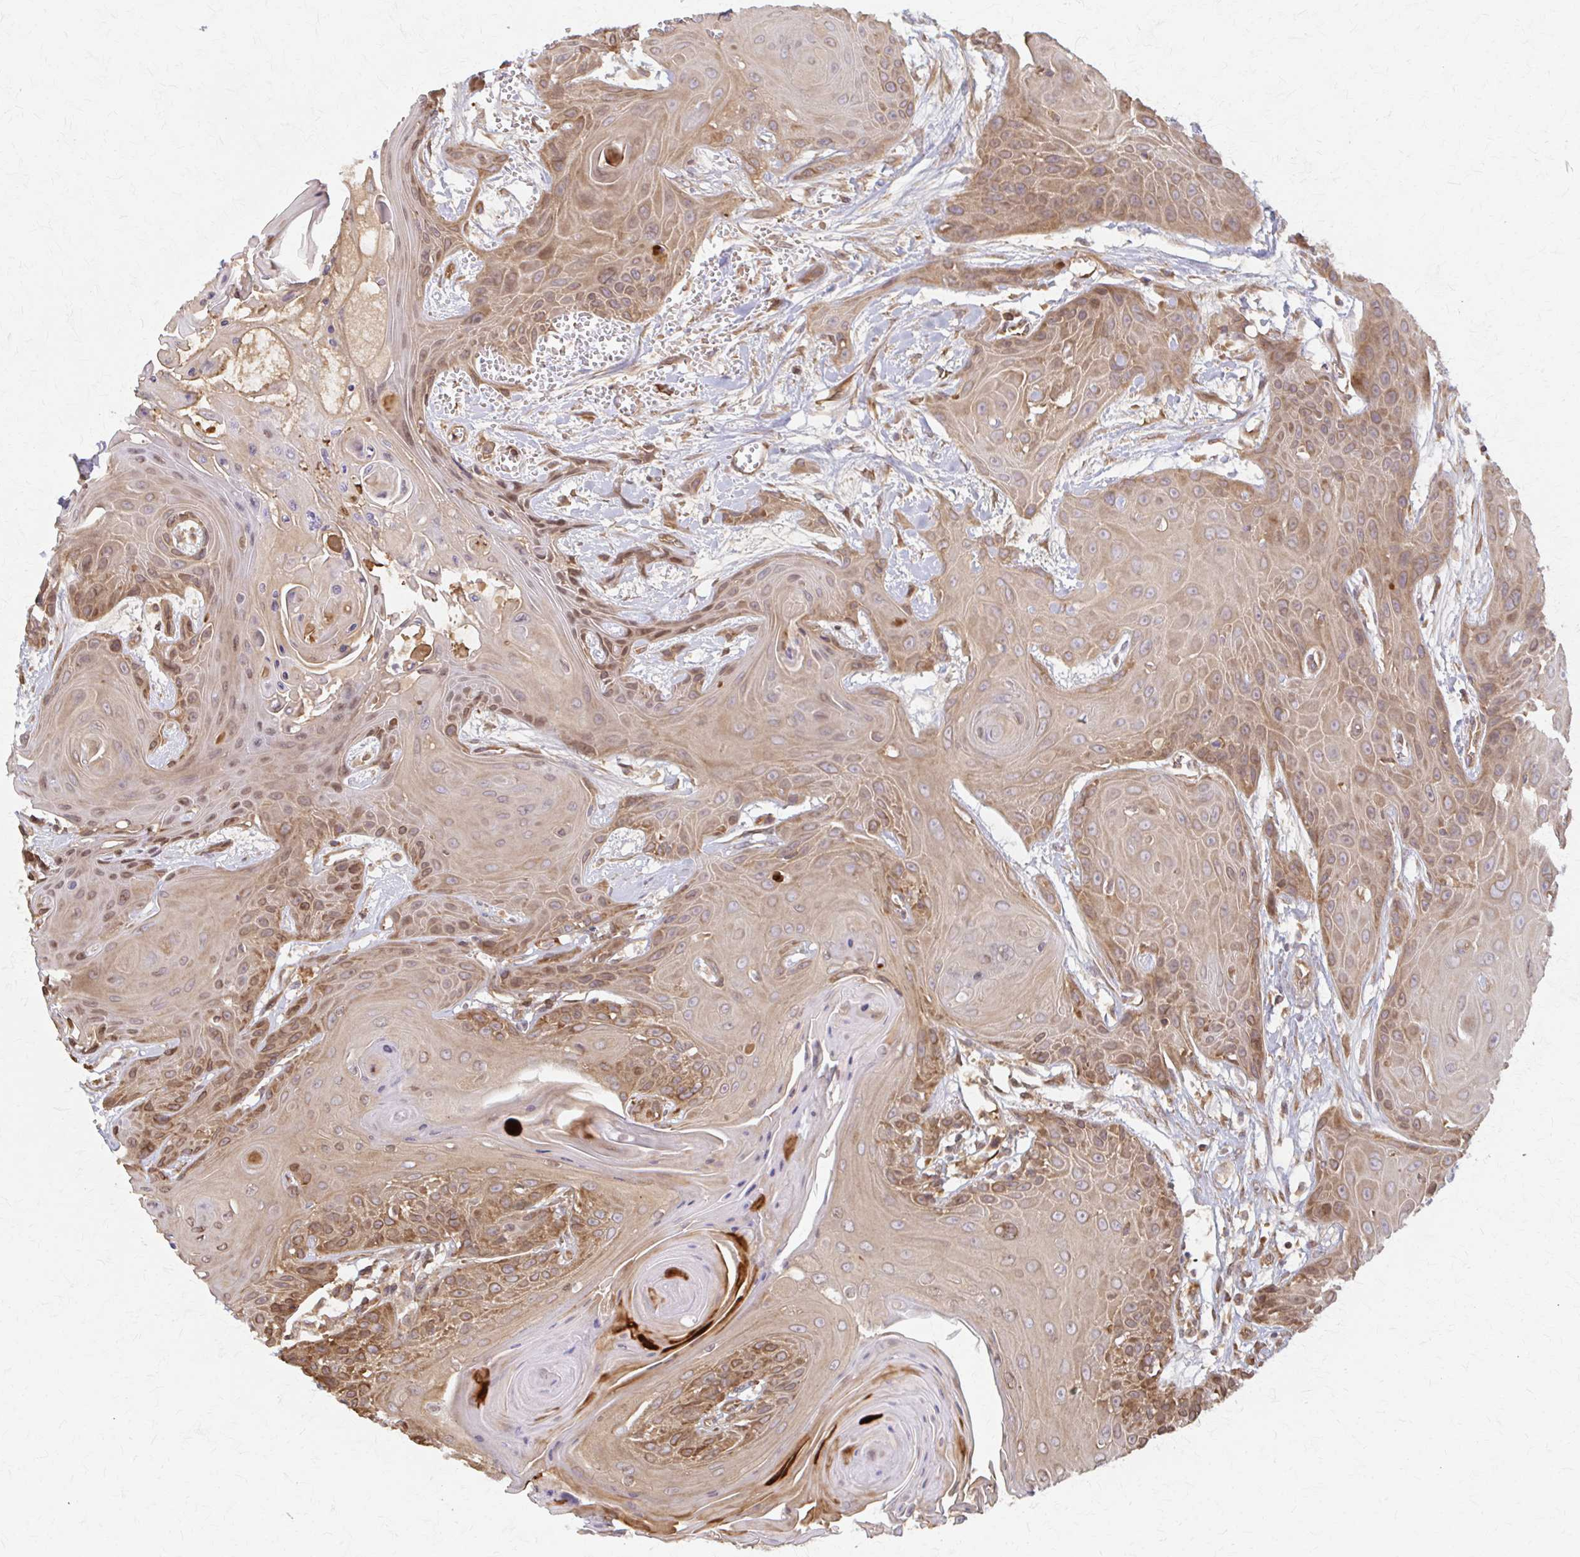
{"staining": {"intensity": "moderate", "quantity": ">75%", "location": "cytoplasmic/membranous"}, "tissue": "head and neck cancer", "cell_type": "Tumor cells", "image_type": "cancer", "snomed": [{"axis": "morphology", "description": "Squamous cell carcinoma, NOS"}, {"axis": "topography", "description": "Head-Neck"}], "caption": "A micrograph showing moderate cytoplasmic/membranous staining in approximately >75% of tumor cells in head and neck squamous cell carcinoma, as visualized by brown immunohistochemical staining.", "gene": "ARHGAP35", "patient": {"sex": "female", "age": 73}}